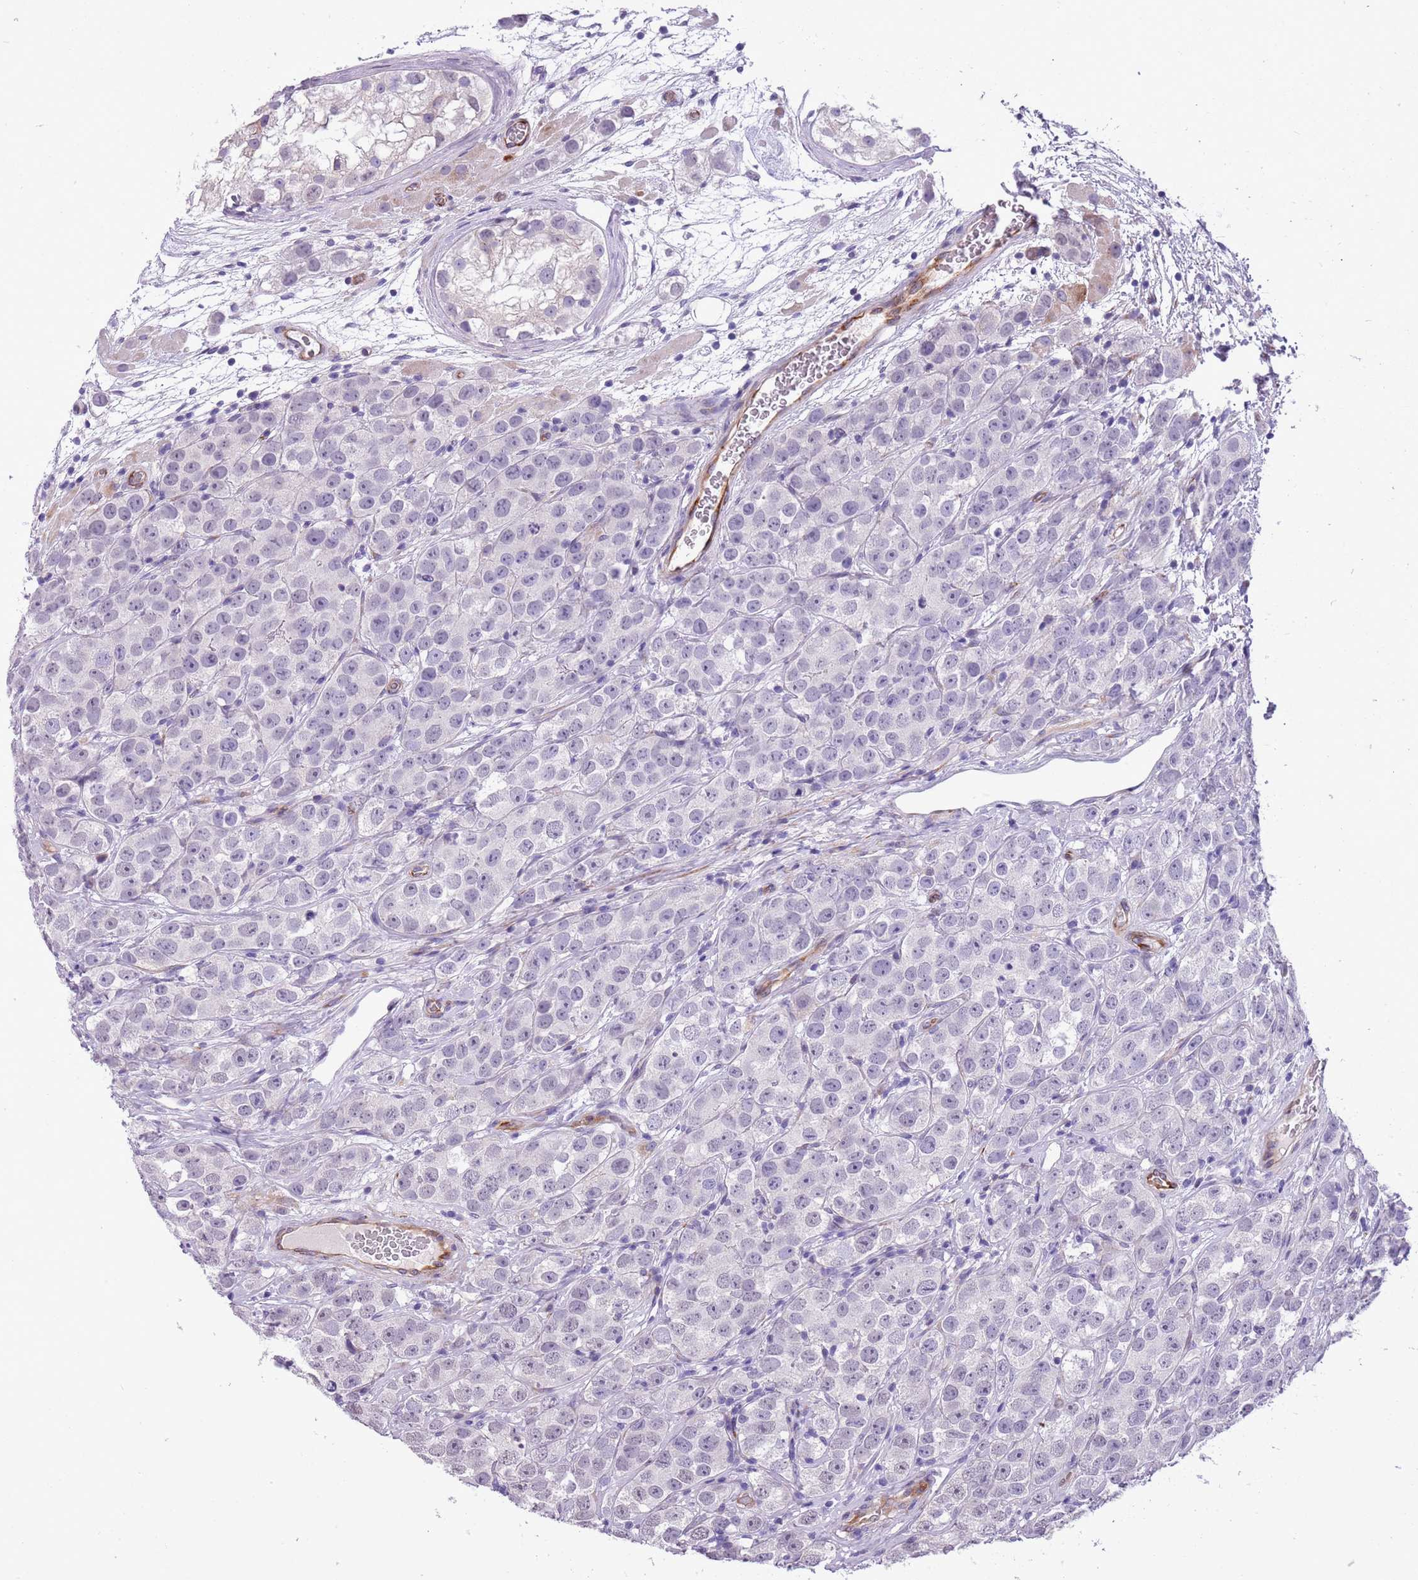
{"staining": {"intensity": "negative", "quantity": "none", "location": "none"}, "tissue": "testis cancer", "cell_type": "Tumor cells", "image_type": "cancer", "snomed": [{"axis": "morphology", "description": "Seminoma, NOS"}, {"axis": "topography", "description": "Testis"}], "caption": "Image shows no significant protein positivity in tumor cells of testis cancer.", "gene": "MRPL32", "patient": {"sex": "male", "age": 28}}